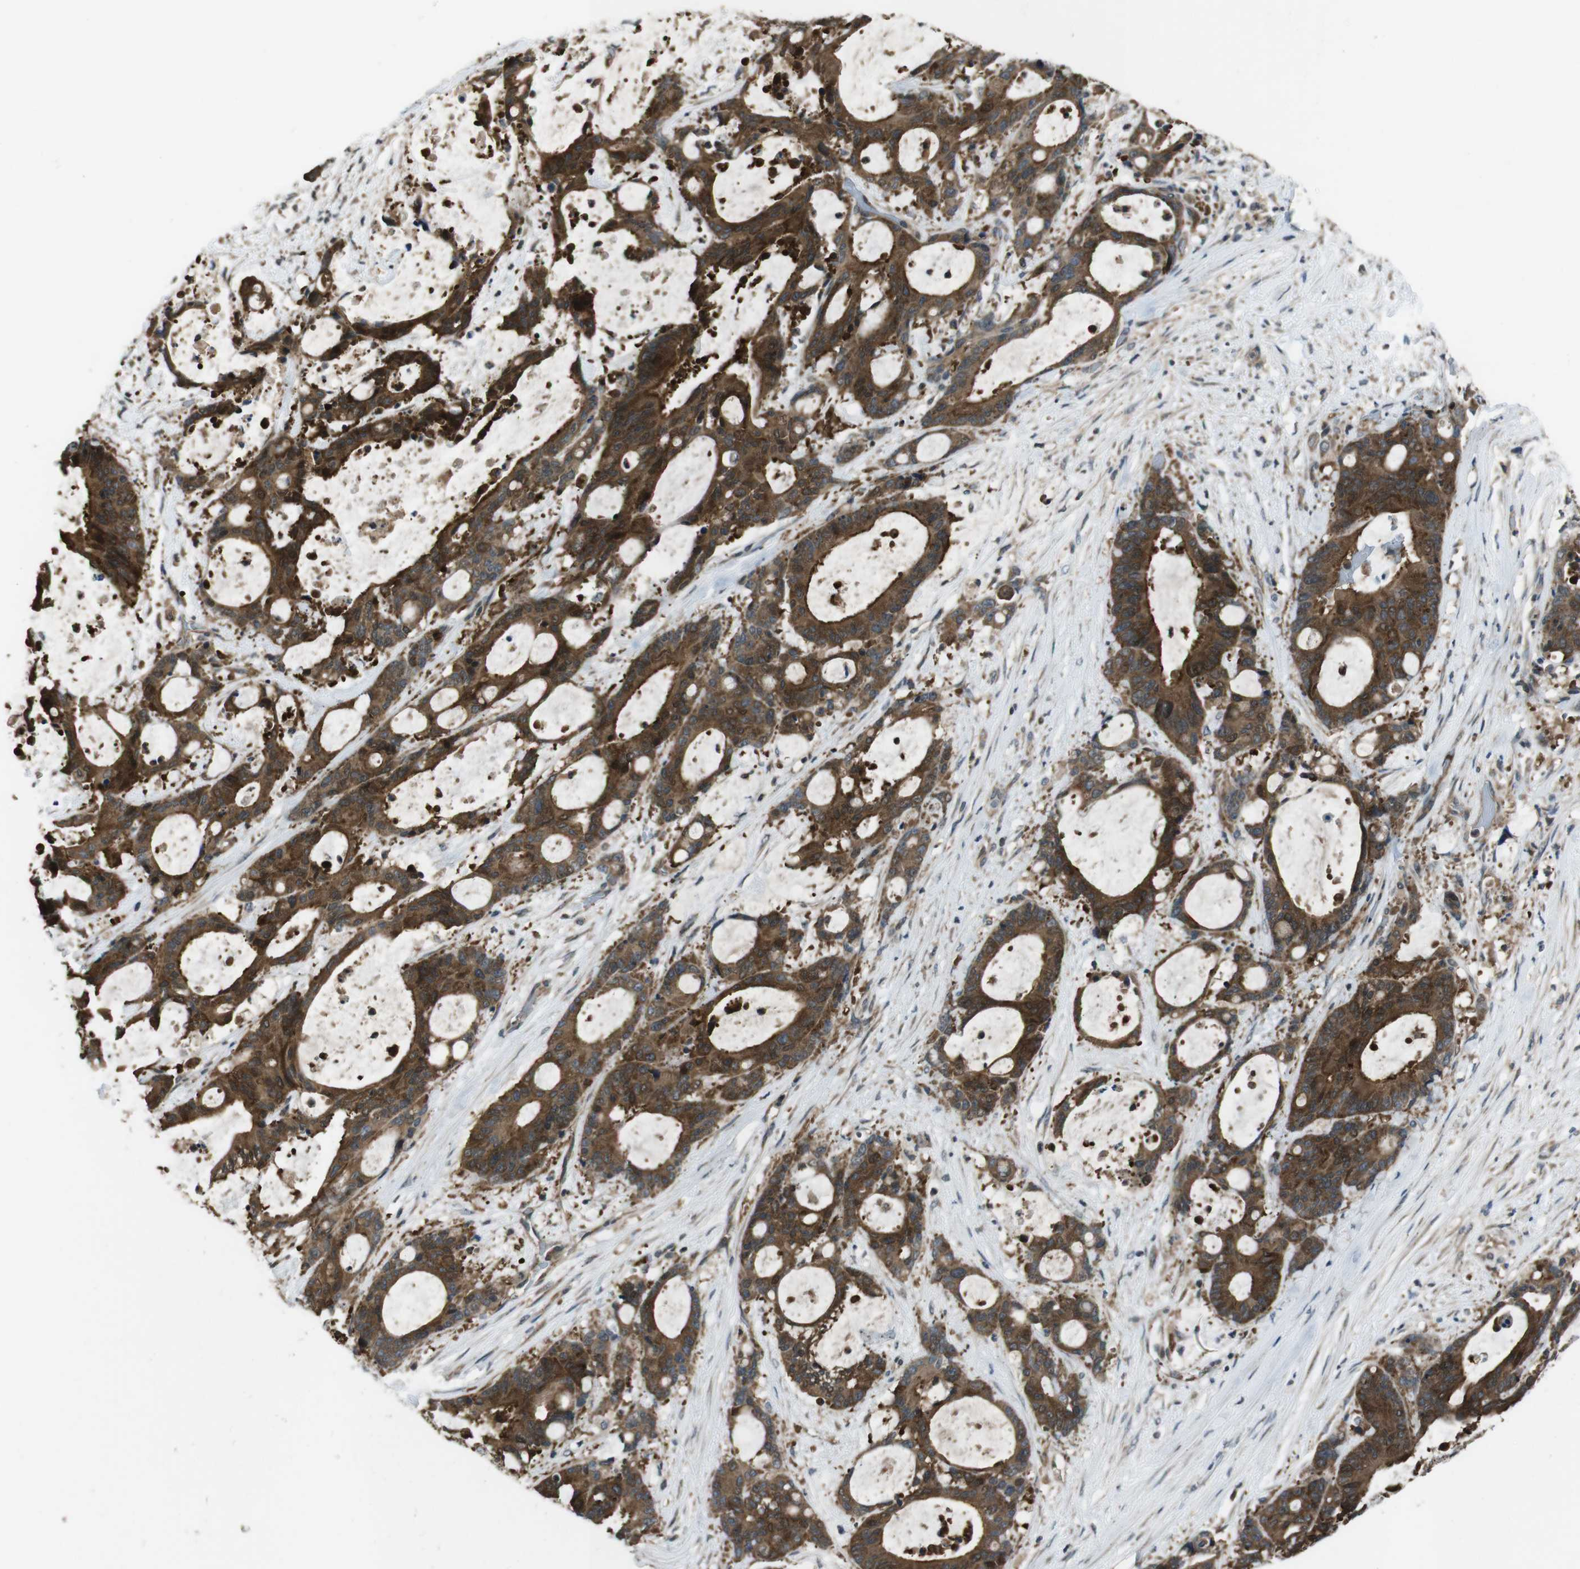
{"staining": {"intensity": "strong", "quantity": ">75%", "location": "cytoplasmic/membranous"}, "tissue": "liver cancer", "cell_type": "Tumor cells", "image_type": "cancer", "snomed": [{"axis": "morphology", "description": "Cholangiocarcinoma"}, {"axis": "topography", "description": "Liver"}], "caption": "Immunohistochemical staining of cholangiocarcinoma (liver) displays high levels of strong cytoplasmic/membranous positivity in about >75% of tumor cells.", "gene": "SLC22A23", "patient": {"sex": "female", "age": 73}}